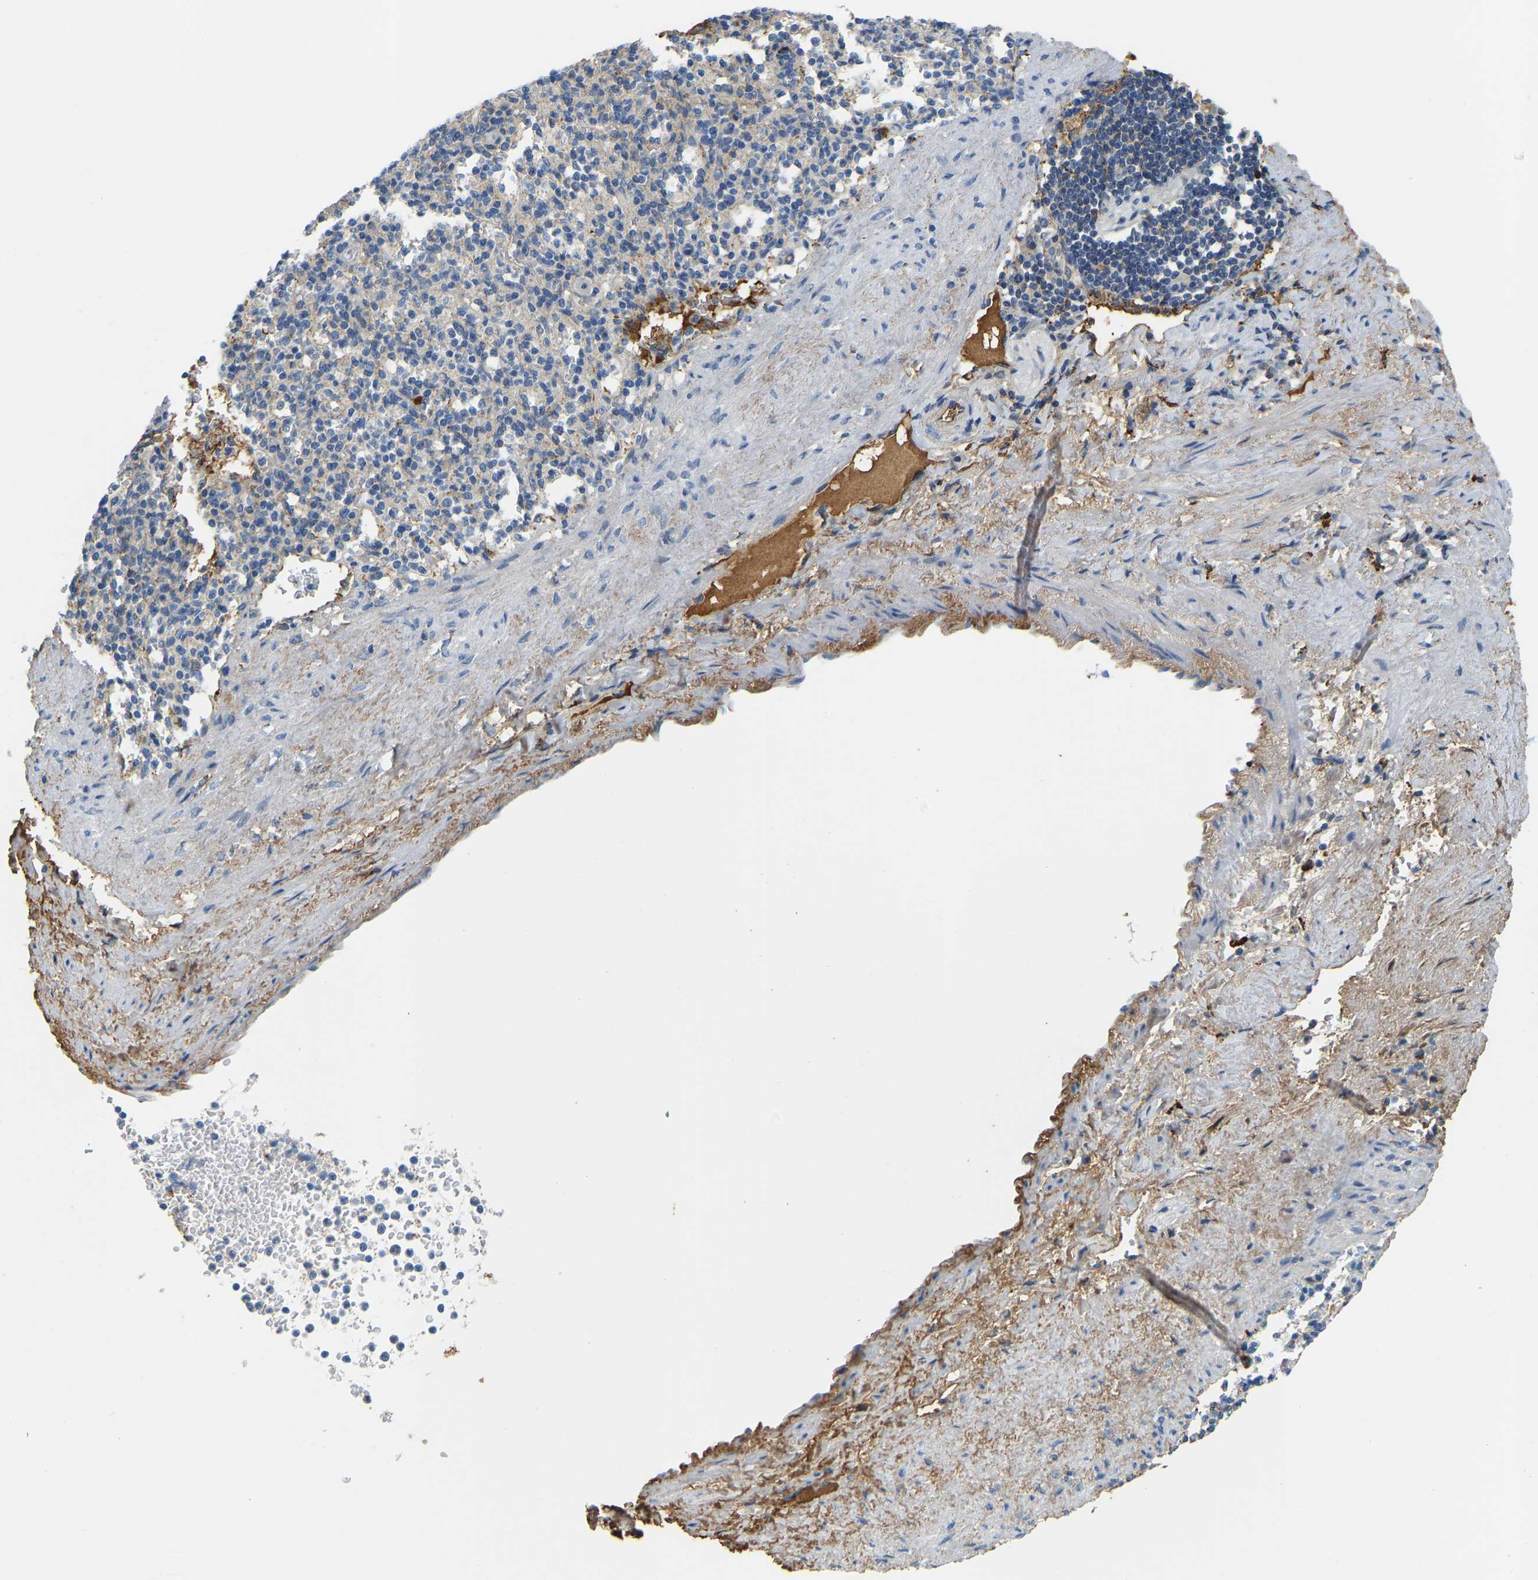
{"staining": {"intensity": "moderate", "quantity": "<25%", "location": "cytoplasmic/membranous"}, "tissue": "spleen", "cell_type": "Cells in red pulp", "image_type": "normal", "snomed": [{"axis": "morphology", "description": "Normal tissue, NOS"}, {"axis": "topography", "description": "Spleen"}], "caption": "The histopathology image exhibits immunohistochemical staining of benign spleen. There is moderate cytoplasmic/membranous positivity is seen in approximately <25% of cells in red pulp. (DAB (3,3'-diaminobenzidine) = brown stain, brightfield microscopy at high magnification).", "gene": "THBS4", "patient": {"sex": "female", "age": 74}}